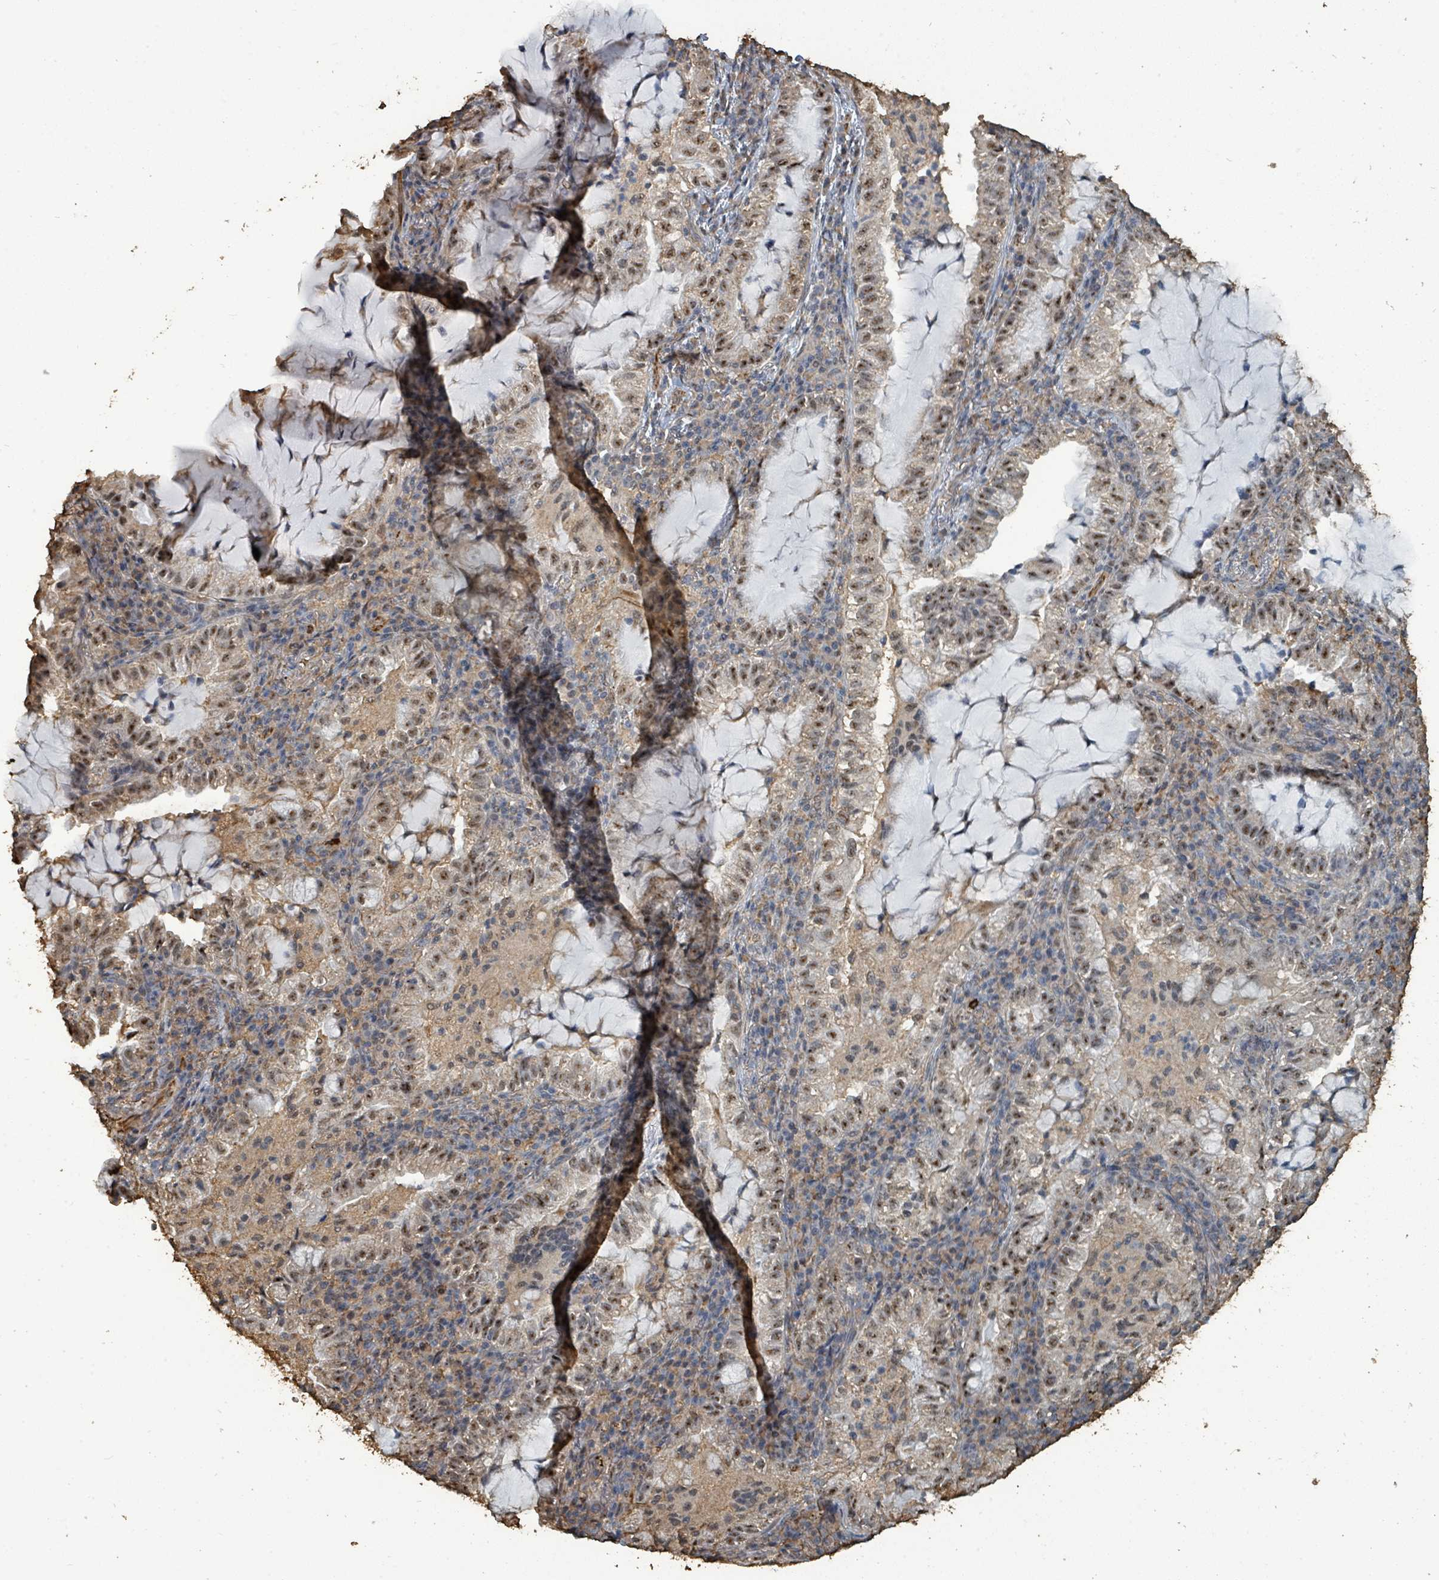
{"staining": {"intensity": "moderate", "quantity": "25%-75%", "location": "cytoplasmic/membranous,nuclear"}, "tissue": "lung cancer", "cell_type": "Tumor cells", "image_type": "cancer", "snomed": [{"axis": "morphology", "description": "Adenocarcinoma, NOS"}, {"axis": "topography", "description": "Lung"}], "caption": "Immunohistochemistry (IHC) photomicrograph of neoplastic tissue: human lung cancer (adenocarcinoma) stained using IHC displays medium levels of moderate protein expression localized specifically in the cytoplasmic/membranous and nuclear of tumor cells, appearing as a cytoplasmic/membranous and nuclear brown color.", "gene": "C6orf52", "patient": {"sex": "female", "age": 73}}